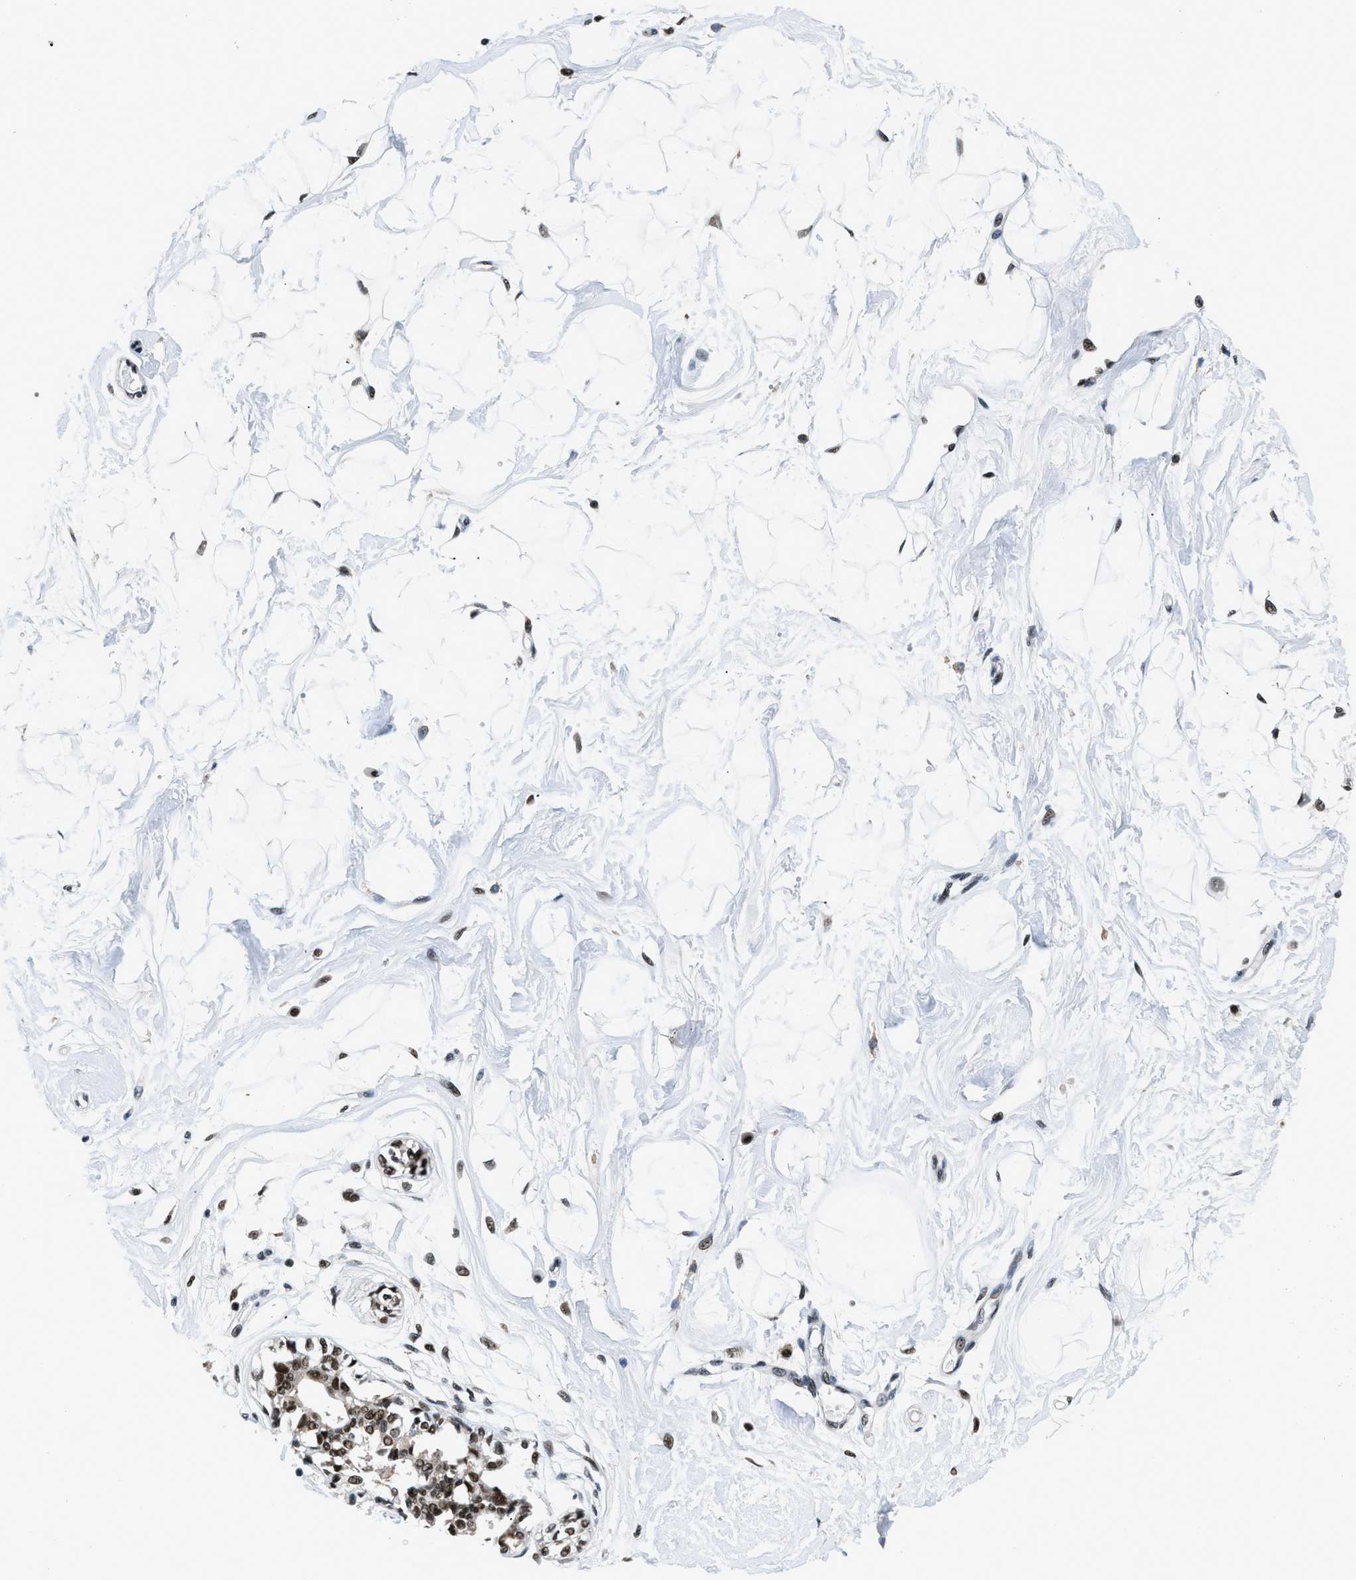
{"staining": {"intensity": "strong", "quantity": ">75%", "location": "nuclear"}, "tissue": "breast", "cell_type": "Adipocytes", "image_type": "normal", "snomed": [{"axis": "morphology", "description": "Normal tissue, NOS"}, {"axis": "topography", "description": "Breast"}], "caption": "IHC of benign human breast exhibits high levels of strong nuclear positivity in about >75% of adipocytes. The protein of interest is shown in brown color, while the nuclei are stained blue.", "gene": "KDM3B", "patient": {"sex": "female", "age": 45}}